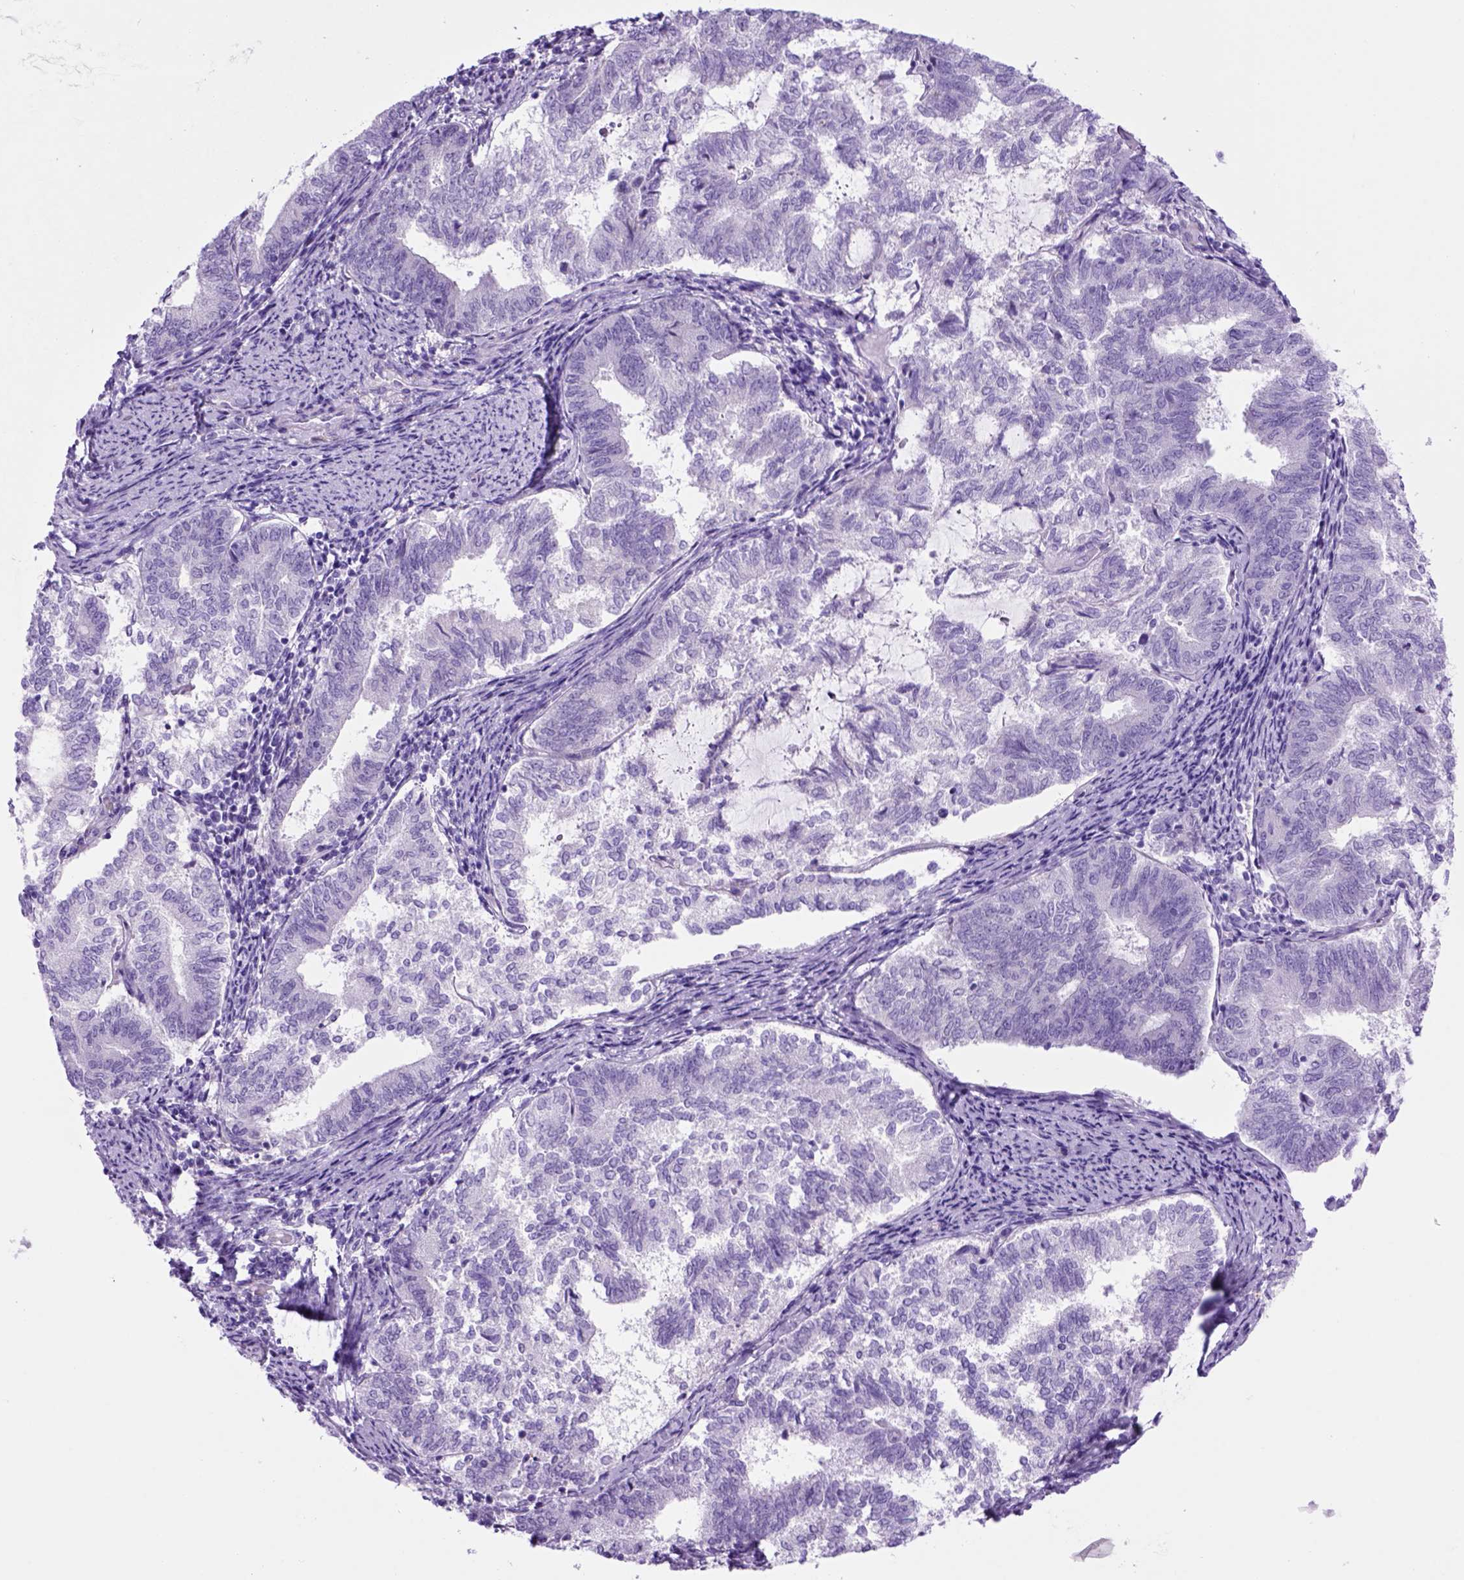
{"staining": {"intensity": "negative", "quantity": "none", "location": "none"}, "tissue": "endometrial cancer", "cell_type": "Tumor cells", "image_type": "cancer", "snomed": [{"axis": "morphology", "description": "Adenocarcinoma, NOS"}, {"axis": "topography", "description": "Endometrium"}], "caption": "Photomicrograph shows no significant protein expression in tumor cells of adenocarcinoma (endometrial).", "gene": "HHIPL2", "patient": {"sex": "female", "age": 65}}